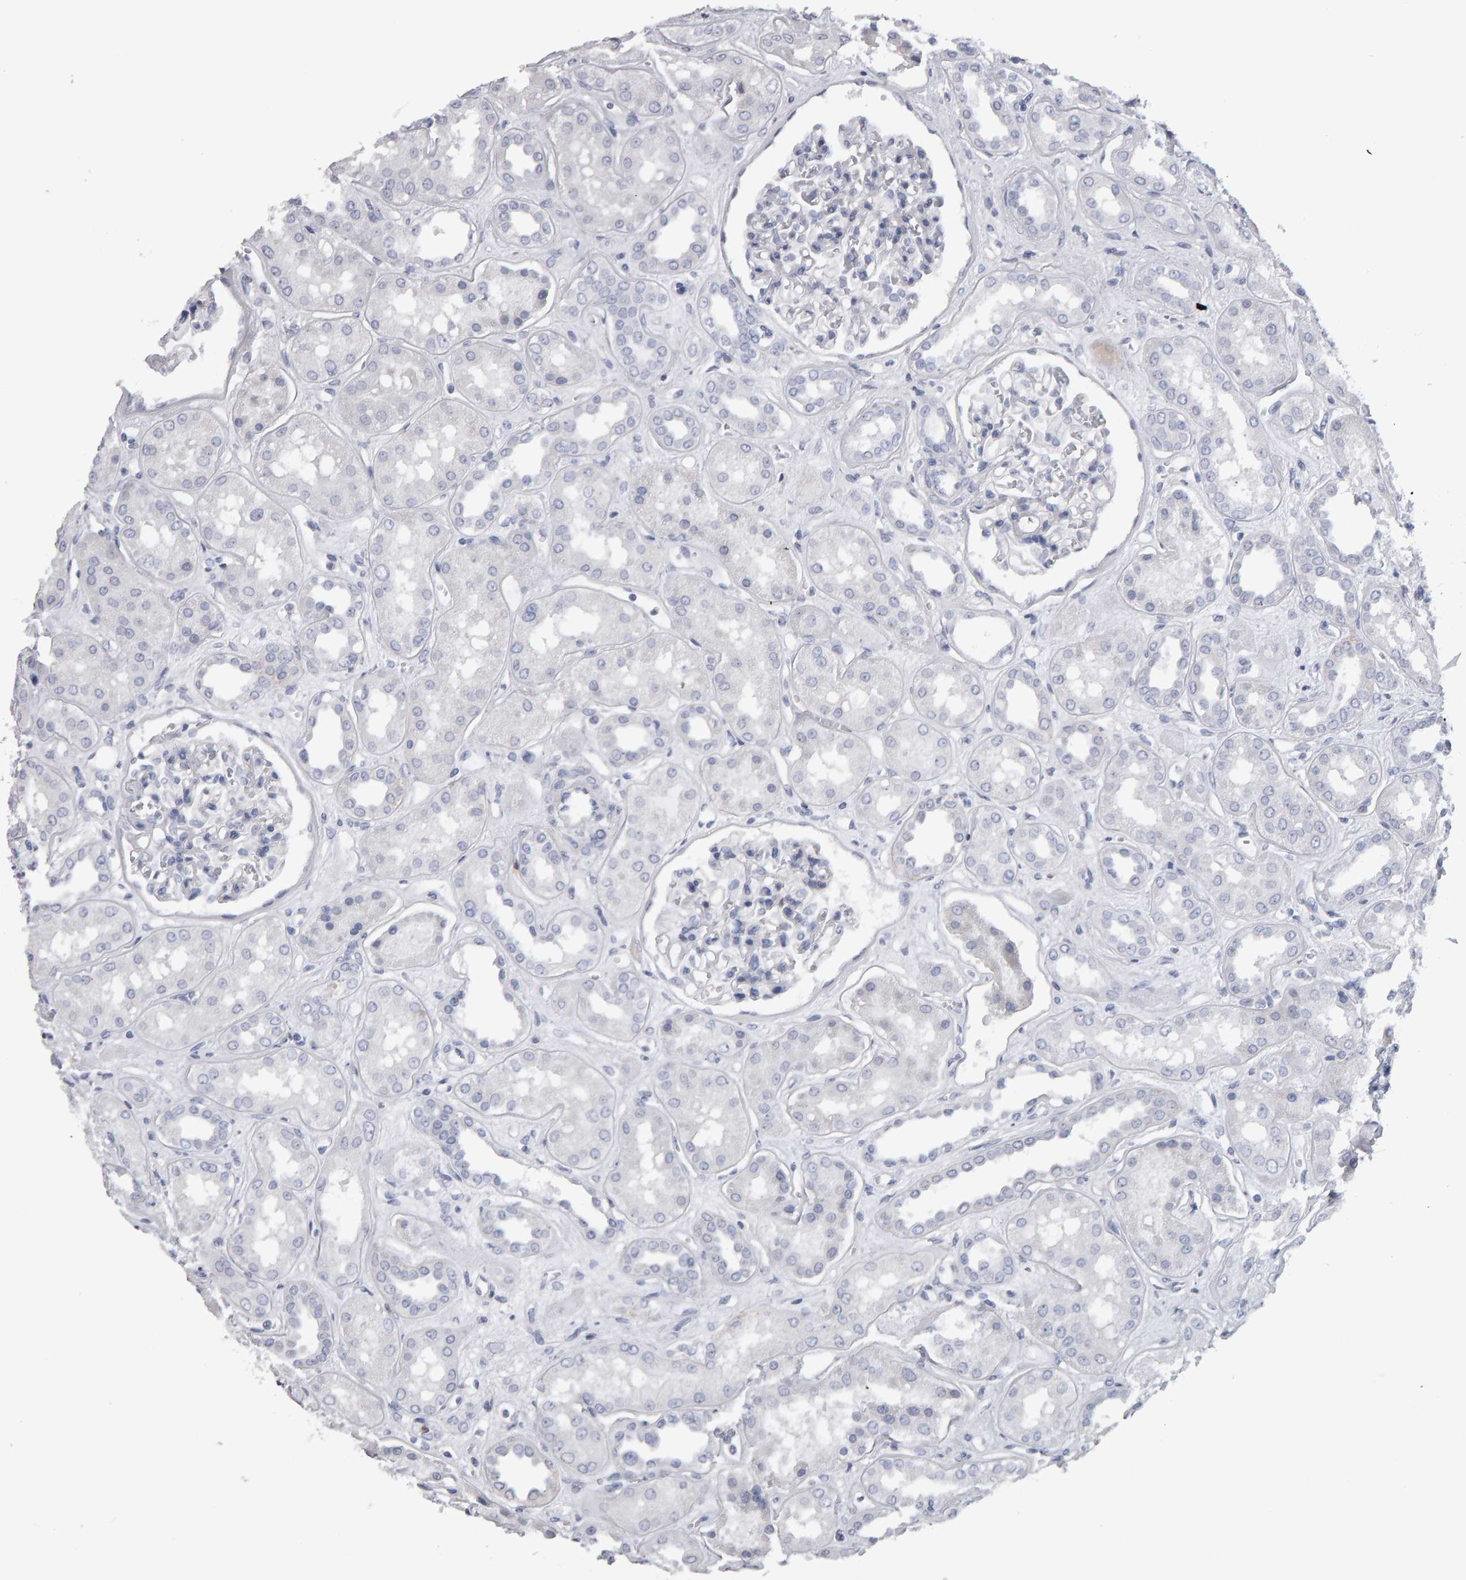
{"staining": {"intensity": "negative", "quantity": "none", "location": "none"}, "tissue": "kidney", "cell_type": "Cells in glomeruli", "image_type": "normal", "snomed": [{"axis": "morphology", "description": "Normal tissue, NOS"}, {"axis": "topography", "description": "Kidney"}], "caption": "This is a micrograph of immunohistochemistry staining of normal kidney, which shows no staining in cells in glomeruli.", "gene": "CD38", "patient": {"sex": "male", "age": 59}}